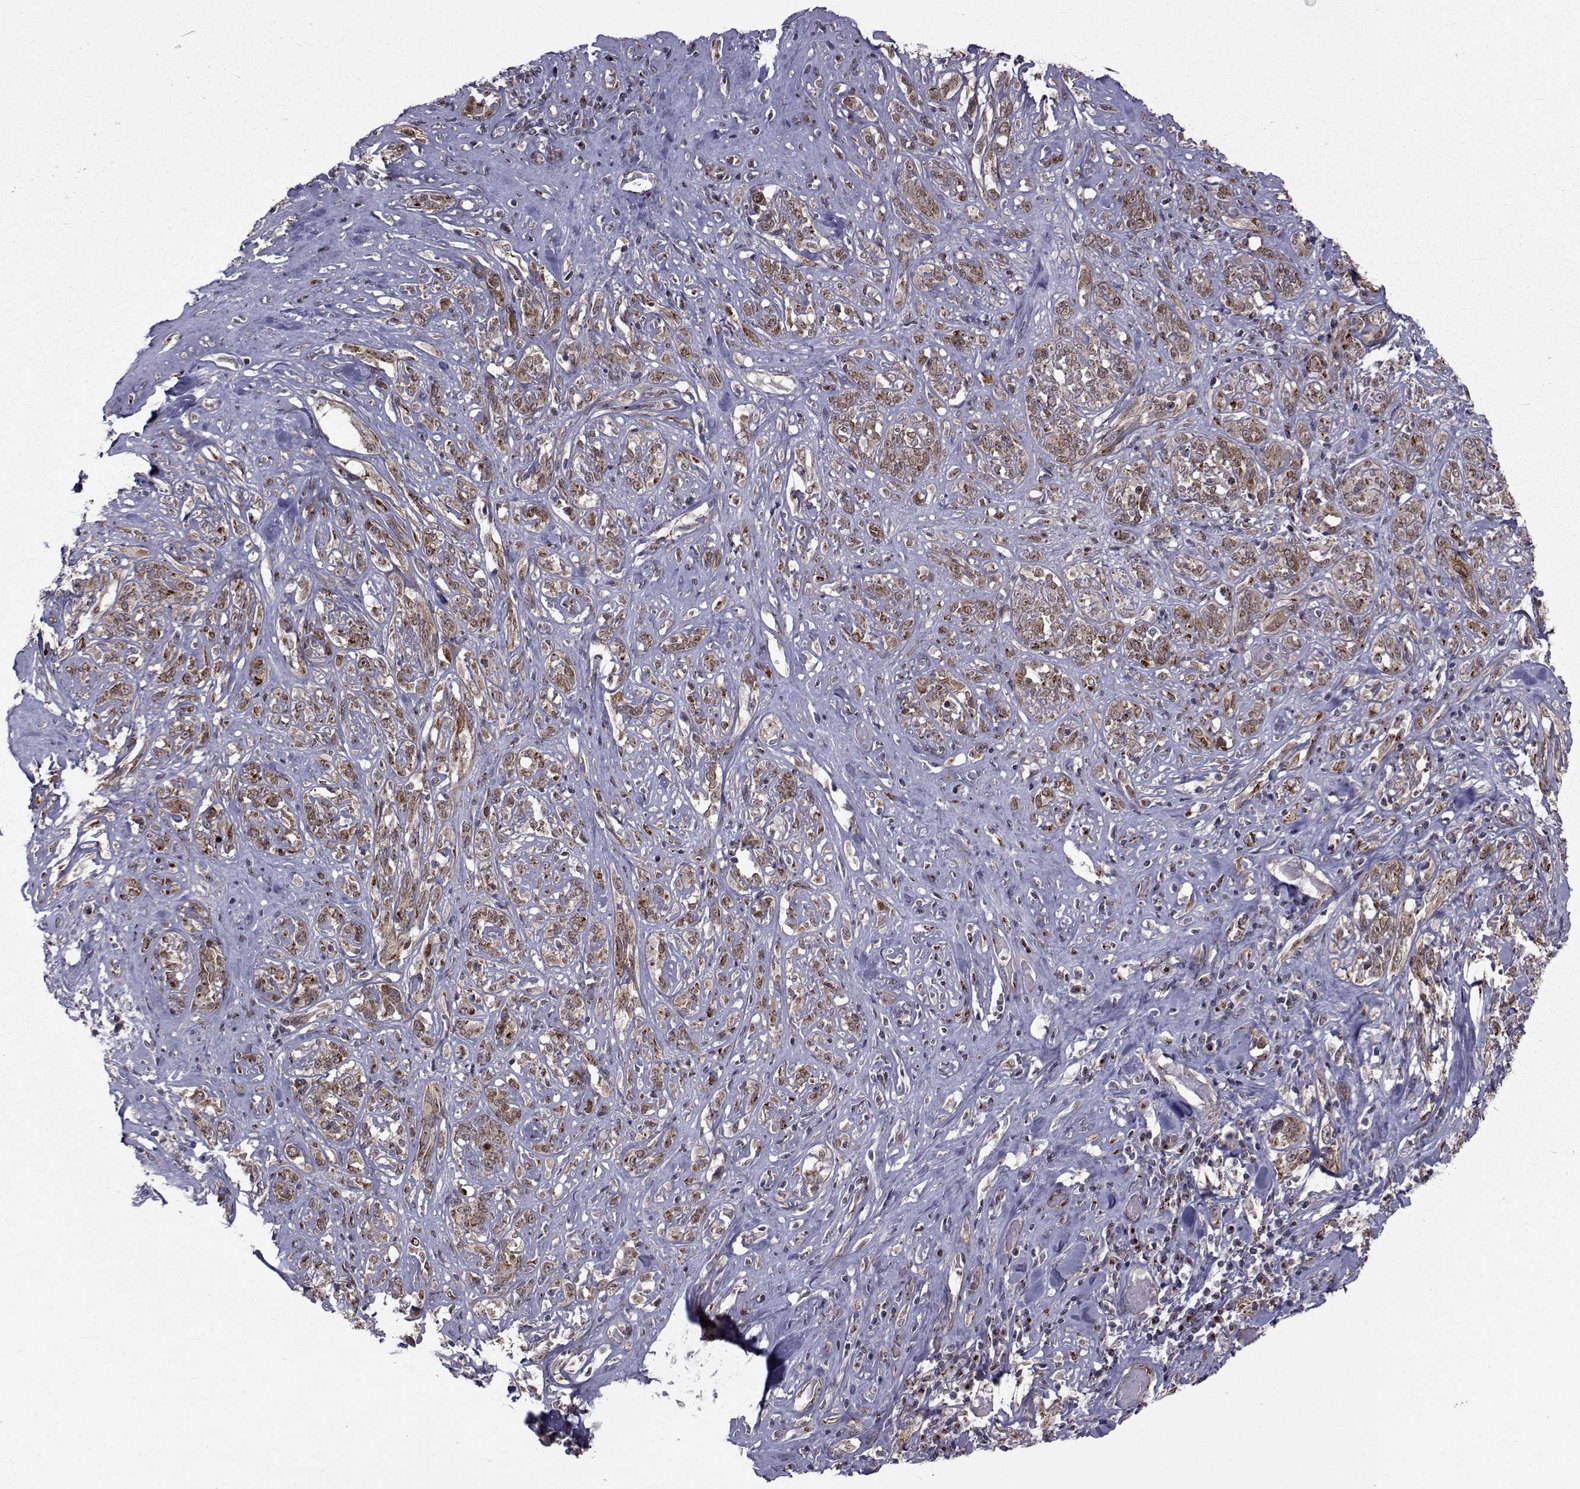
{"staining": {"intensity": "moderate", "quantity": ">75%", "location": "cytoplasmic/membranous"}, "tissue": "melanoma", "cell_type": "Tumor cells", "image_type": "cancer", "snomed": [{"axis": "morphology", "description": "Malignant melanoma, NOS"}, {"axis": "topography", "description": "Skin"}], "caption": "A high-resolution image shows IHC staining of malignant melanoma, which demonstrates moderate cytoplasmic/membranous staining in approximately >75% of tumor cells.", "gene": "ATP6V1C2", "patient": {"sex": "female", "age": 91}}